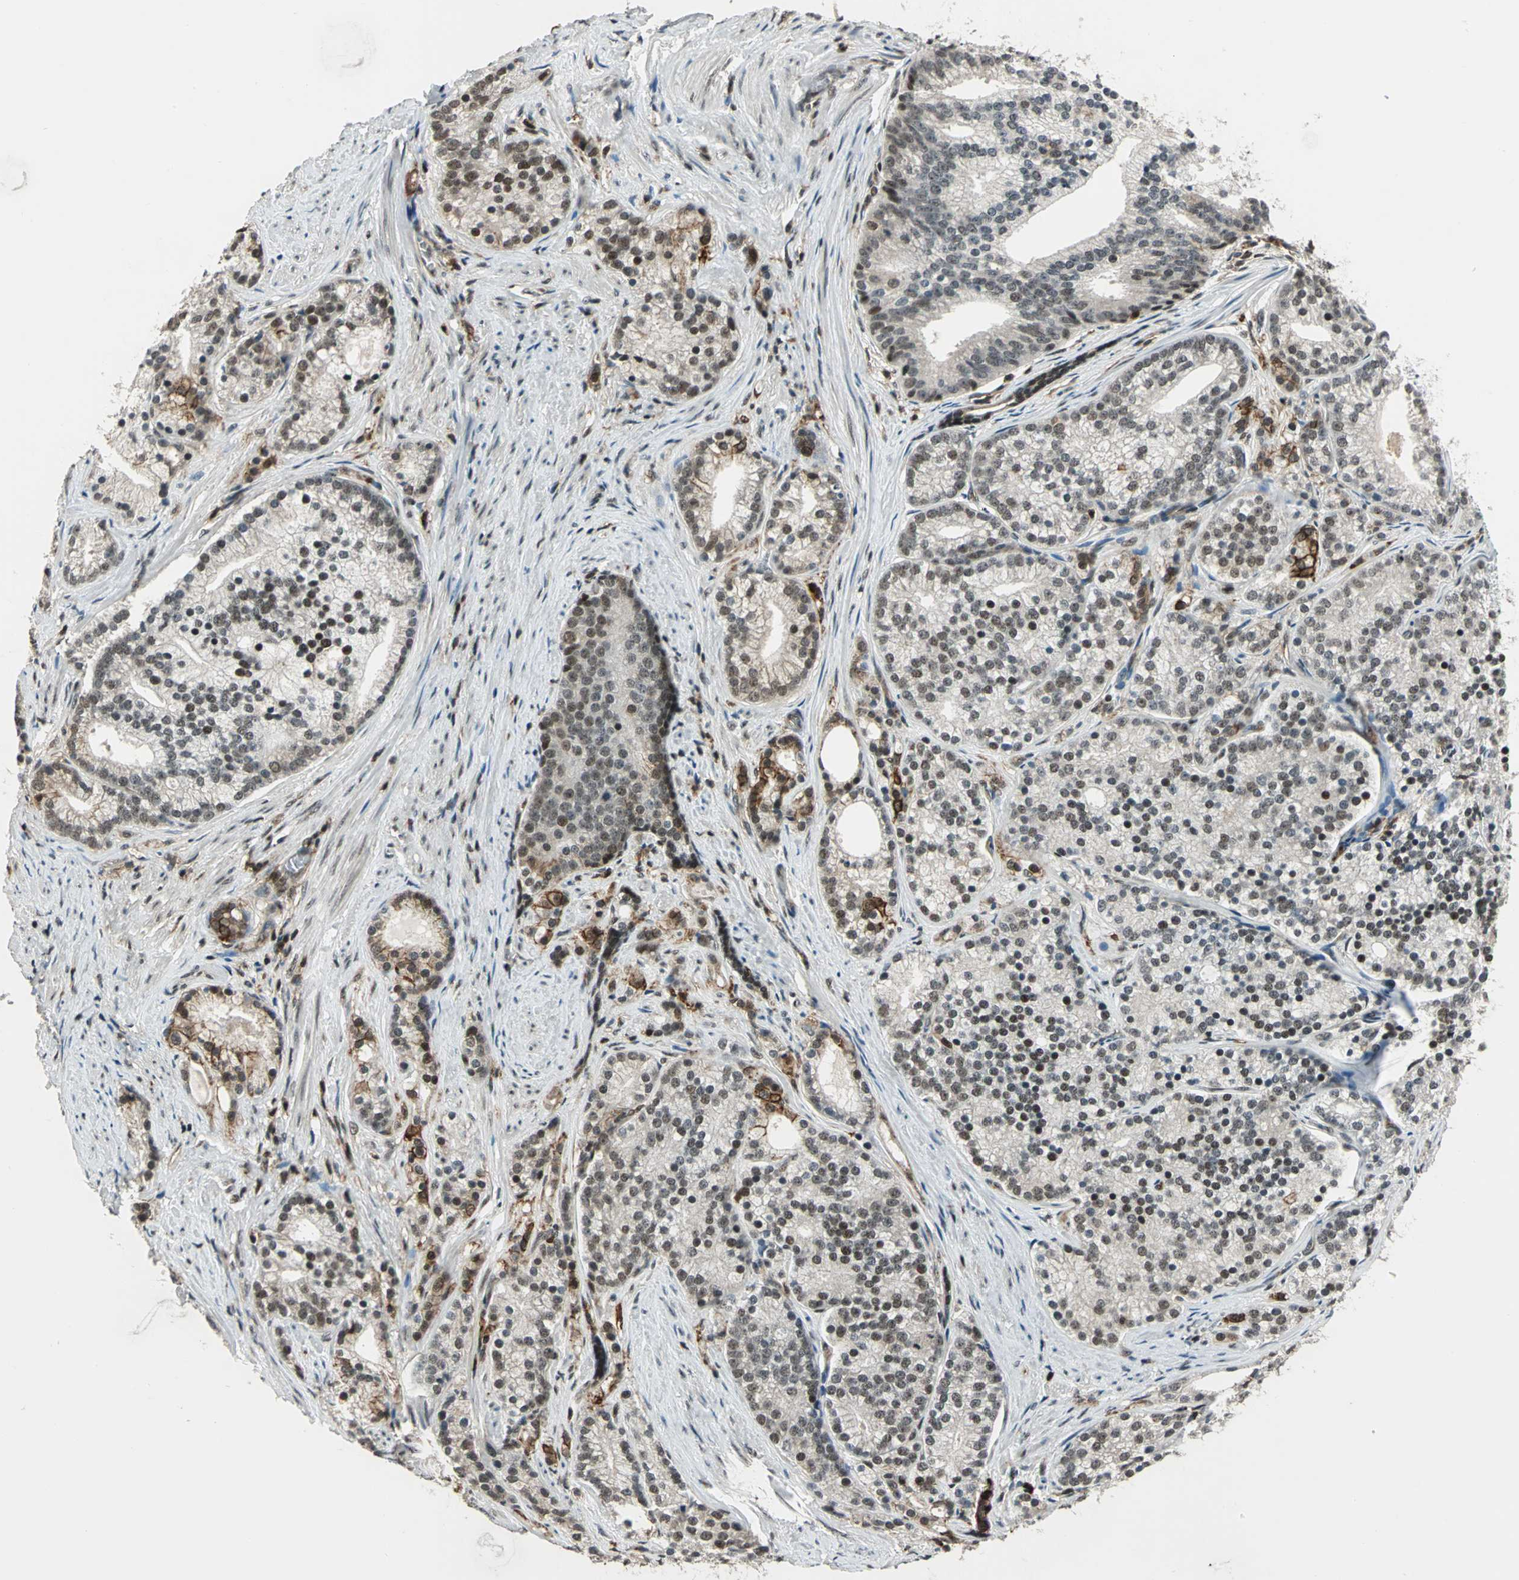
{"staining": {"intensity": "moderate", "quantity": "<25%", "location": "cytoplasmic/membranous,nuclear"}, "tissue": "prostate cancer", "cell_type": "Tumor cells", "image_type": "cancer", "snomed": [{"axis": "morphology", "description": "Adenocarcinoma, Low grade"}, {"axis": "topography", "description": "Prostate"}], "caption": "Protein expression by IHC shows moderate cytoplasmic/membranous and nuclear positivity in approximately <25% of tumor cells in prostate low-grade adenocarcinoma. (Brightfield microscopy of DAB IHC at high magnification).", "gene": "NR2C2", "patient": {"sex": "male", "age": 71}}